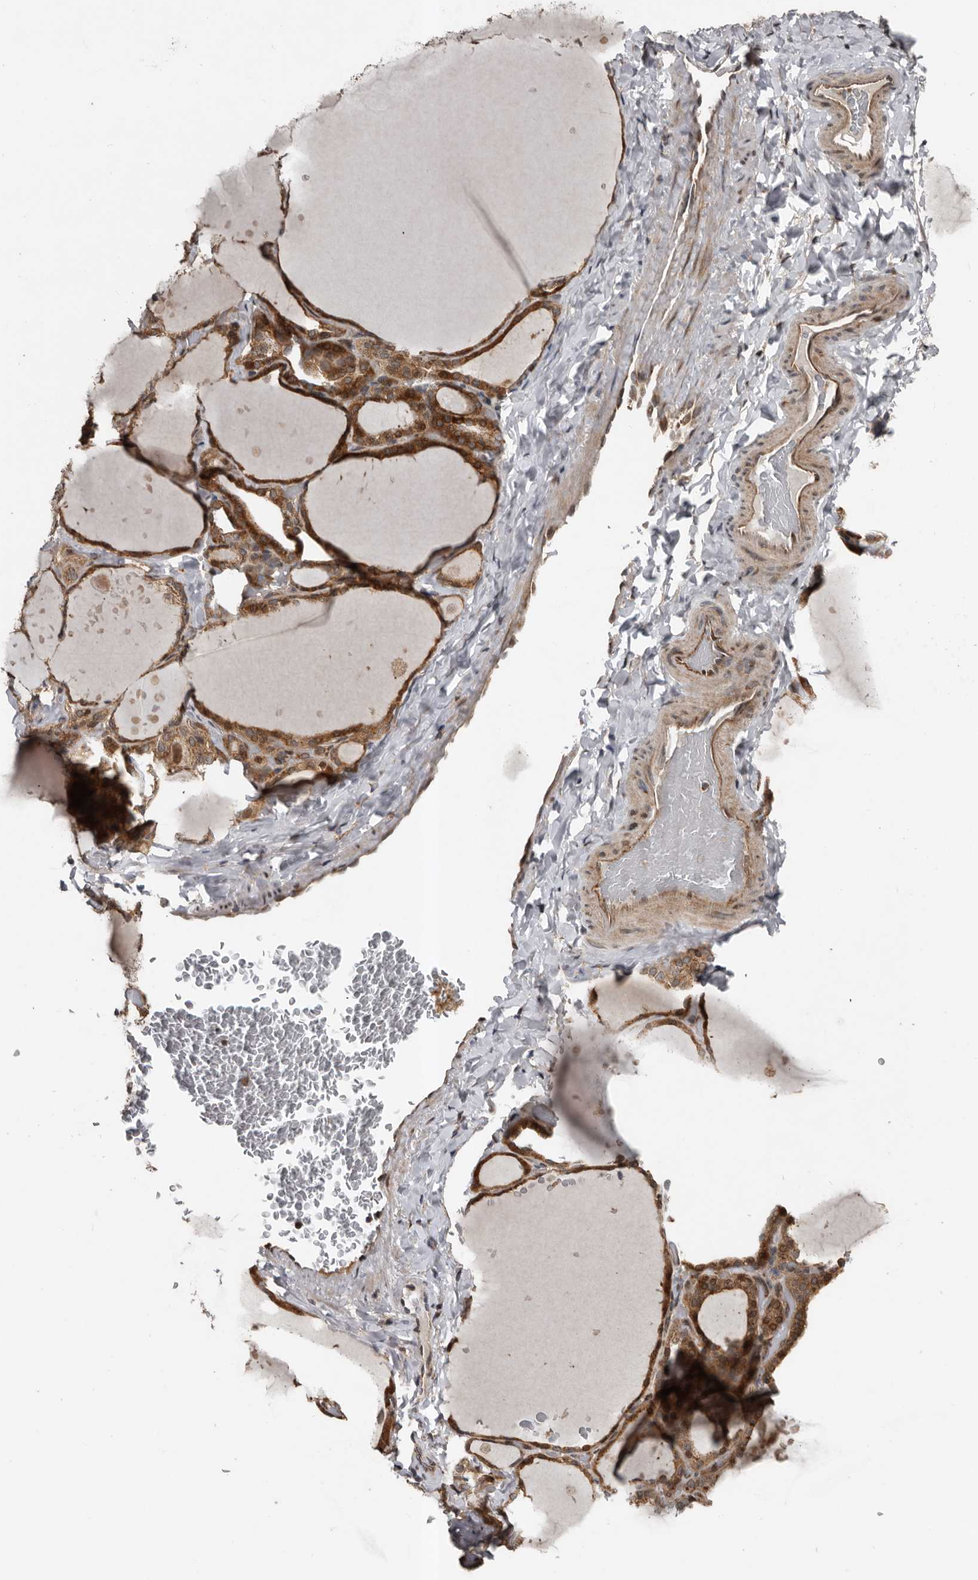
{"staining": {"intensity": "moderate", "quantity": ">75%", "location": "cytoplasmic/membranous,nuclear"}, "tissue": "thyroid gland", "cell_type": "Glandular cells", "image_type": "normal", "snomed": [{"axis": "morphology", "description": "Normal tissue, NOS"}, {"axis": "topography", "description": "Thyroid gland"}], "caption": "Immunohistochemistry (IHC) image of benign human thyroid gland stained for a protein (brown), which reveals medium levels of moderate cytoplasmic/membranous,nuclear expression in about >75% of glandular cells.", "gene": "CCDC190", "patient": {"sex": "female", "age": 44}}